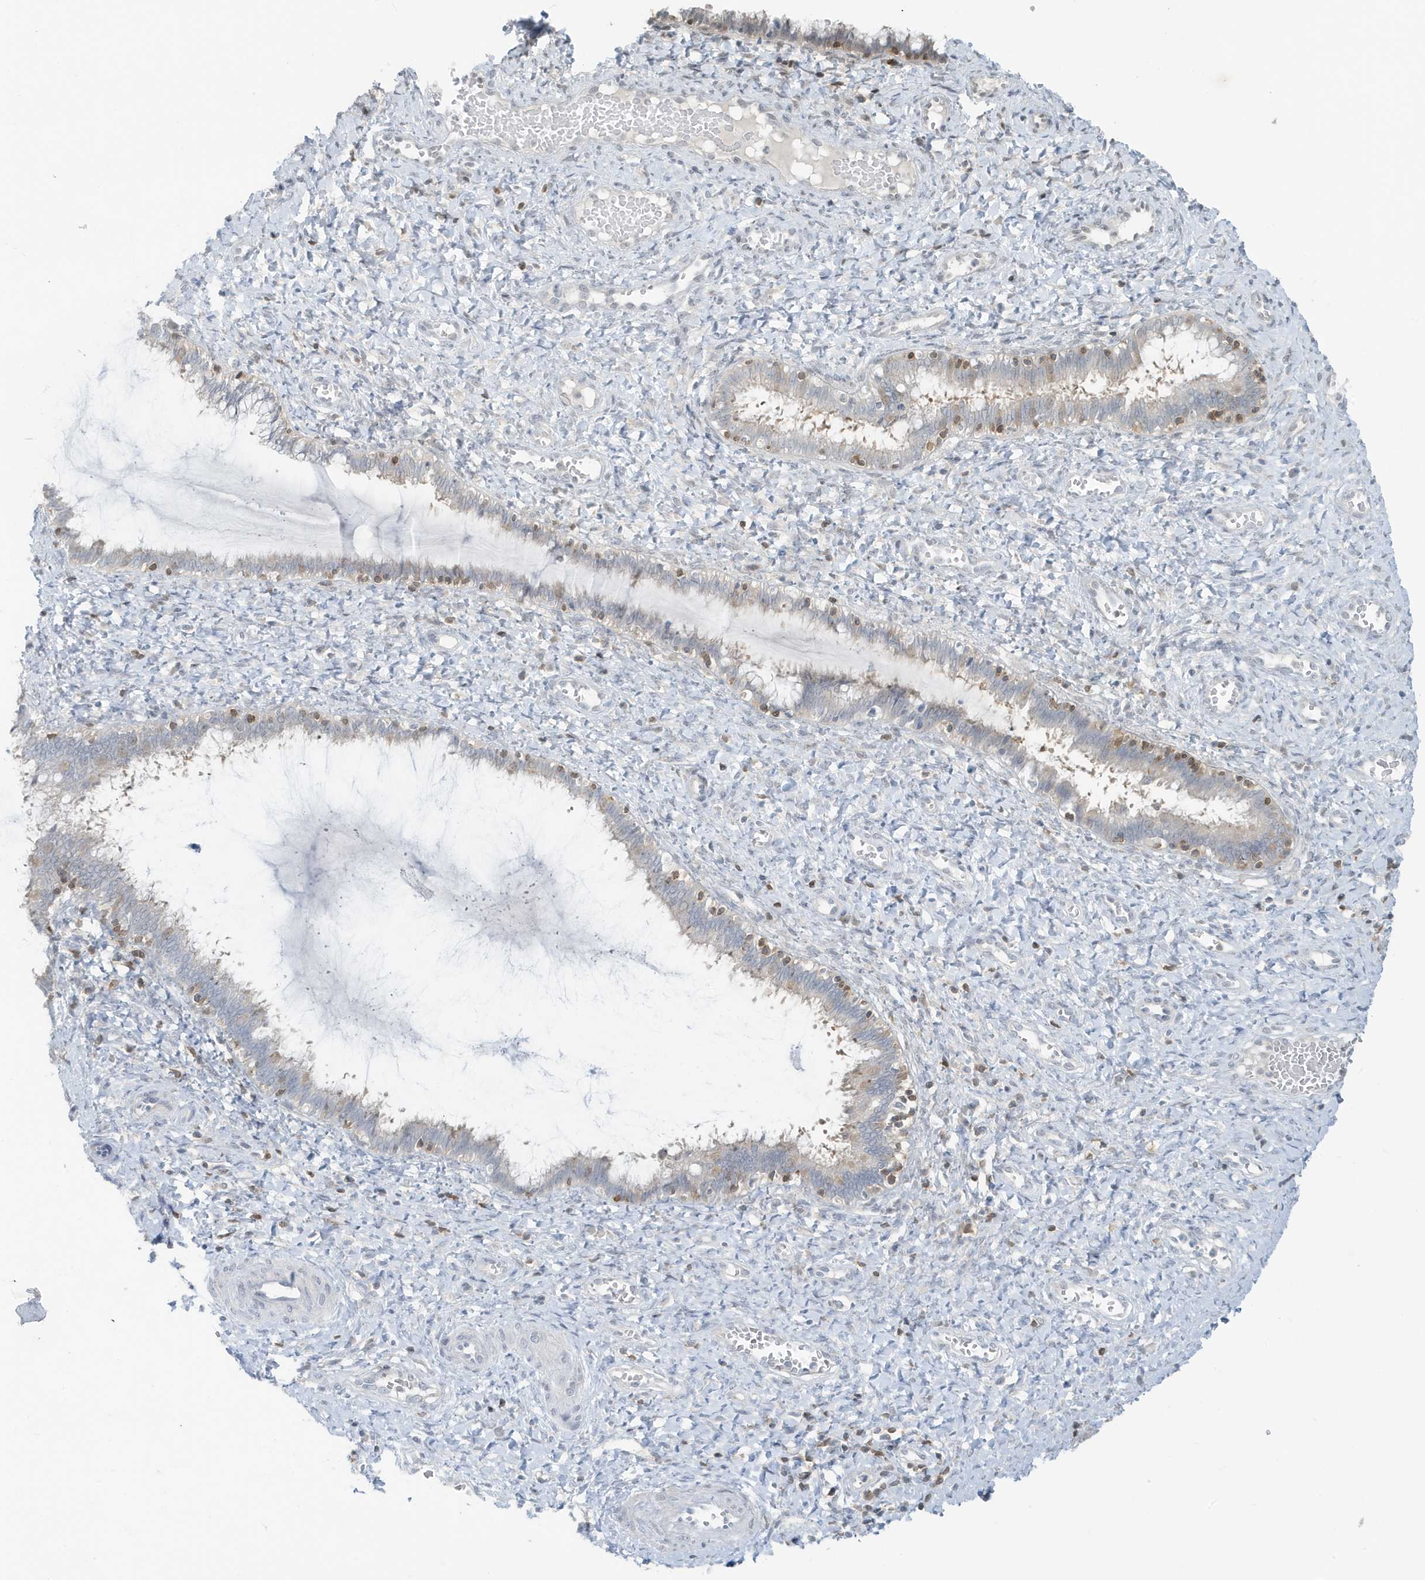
{"staining": {"intensity": "negative", "quantity": "none", "location": "none"}, "tissue": "cervix", "cell_type": "Glandular cells", "image_type": "normal", "snomed": [{"axis": "morphology", "description": "Normal tissue, NOS"}, {"axis": "morphology", "description": "Adenocarcinoma, NOS"}, {"axis": "topography", "description": "Cervix"}], "caption": "The micrograph exhibits no staining of glandular cells in unremarkable cervix. (Stains: DAB (3,3'-diaminobenzidine) immunohistochemistry with hematoxylin counter stain, Microscopy: brightfield microscopy at high magnification).", "gene": "OGA", "patient": {"sex": "female", "age": 29}}